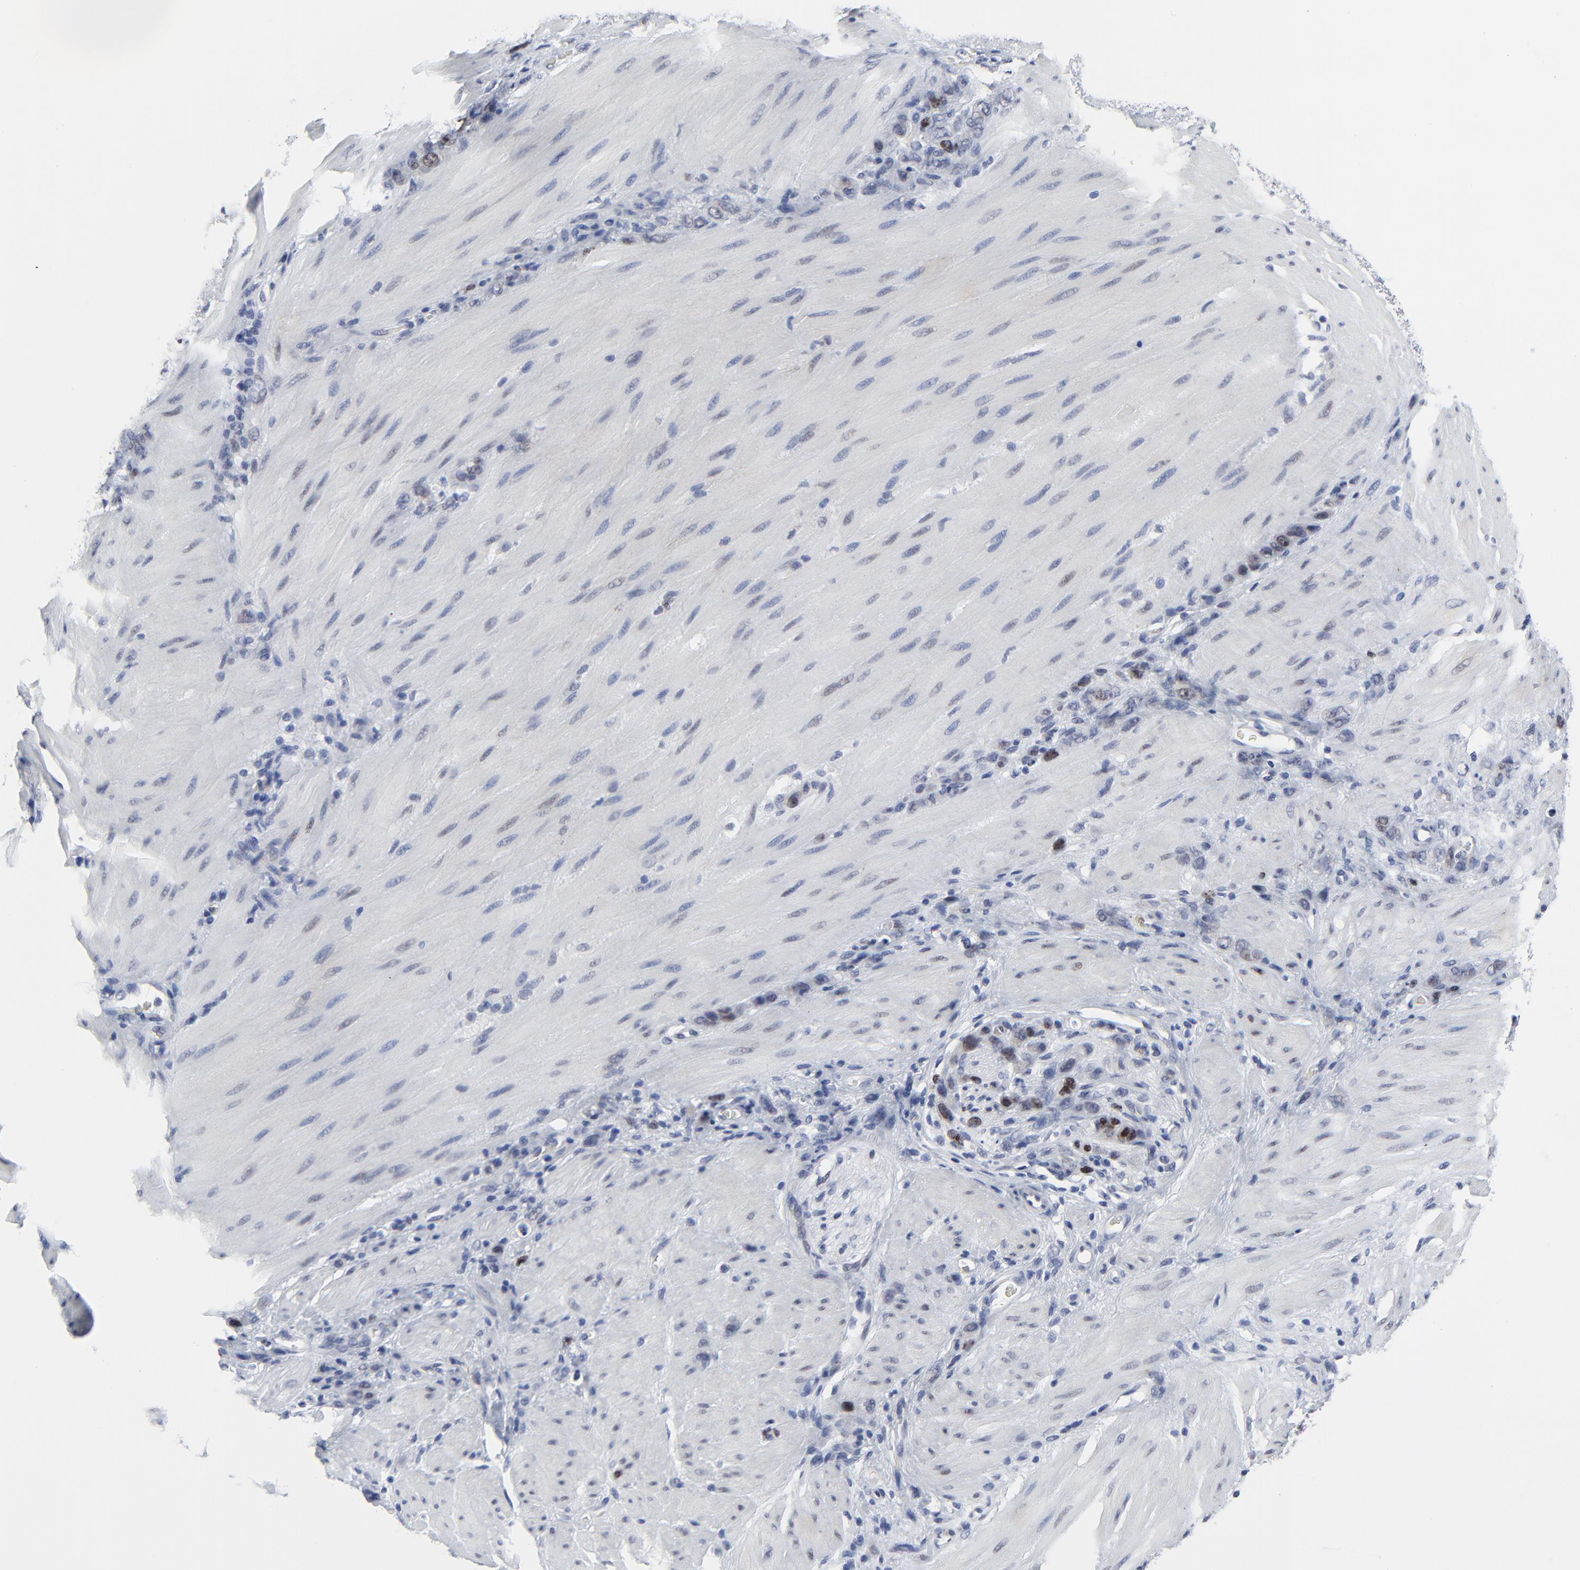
{"staining": {"intensity": "weak", "quantity": "25%-75%", "location": "nuclear"}, "tissue": "stomach cancer", "cell_type": "Tumor cells", "image_type": "cancer", "snomed": [{"axis": "morphology", "description": "Normal tissue, NOS"}, {"axis": "morphology", "description": "Adenocarcinoma, NOS"}, {"axis": "topography", "description": "Stomach"}], "caption": "Immunohistochemistry micrograph of neoplastic tissue: human stomach cancer (adenocarcinoma) stained using immunohistochemistry exhibits low levels of weak protein expression localized specifically in the nuclear of tumor cells, appearing as a nuclear brown color.", "gene": "ZNF589", "patient": {"sex": "male", "age": 82}}